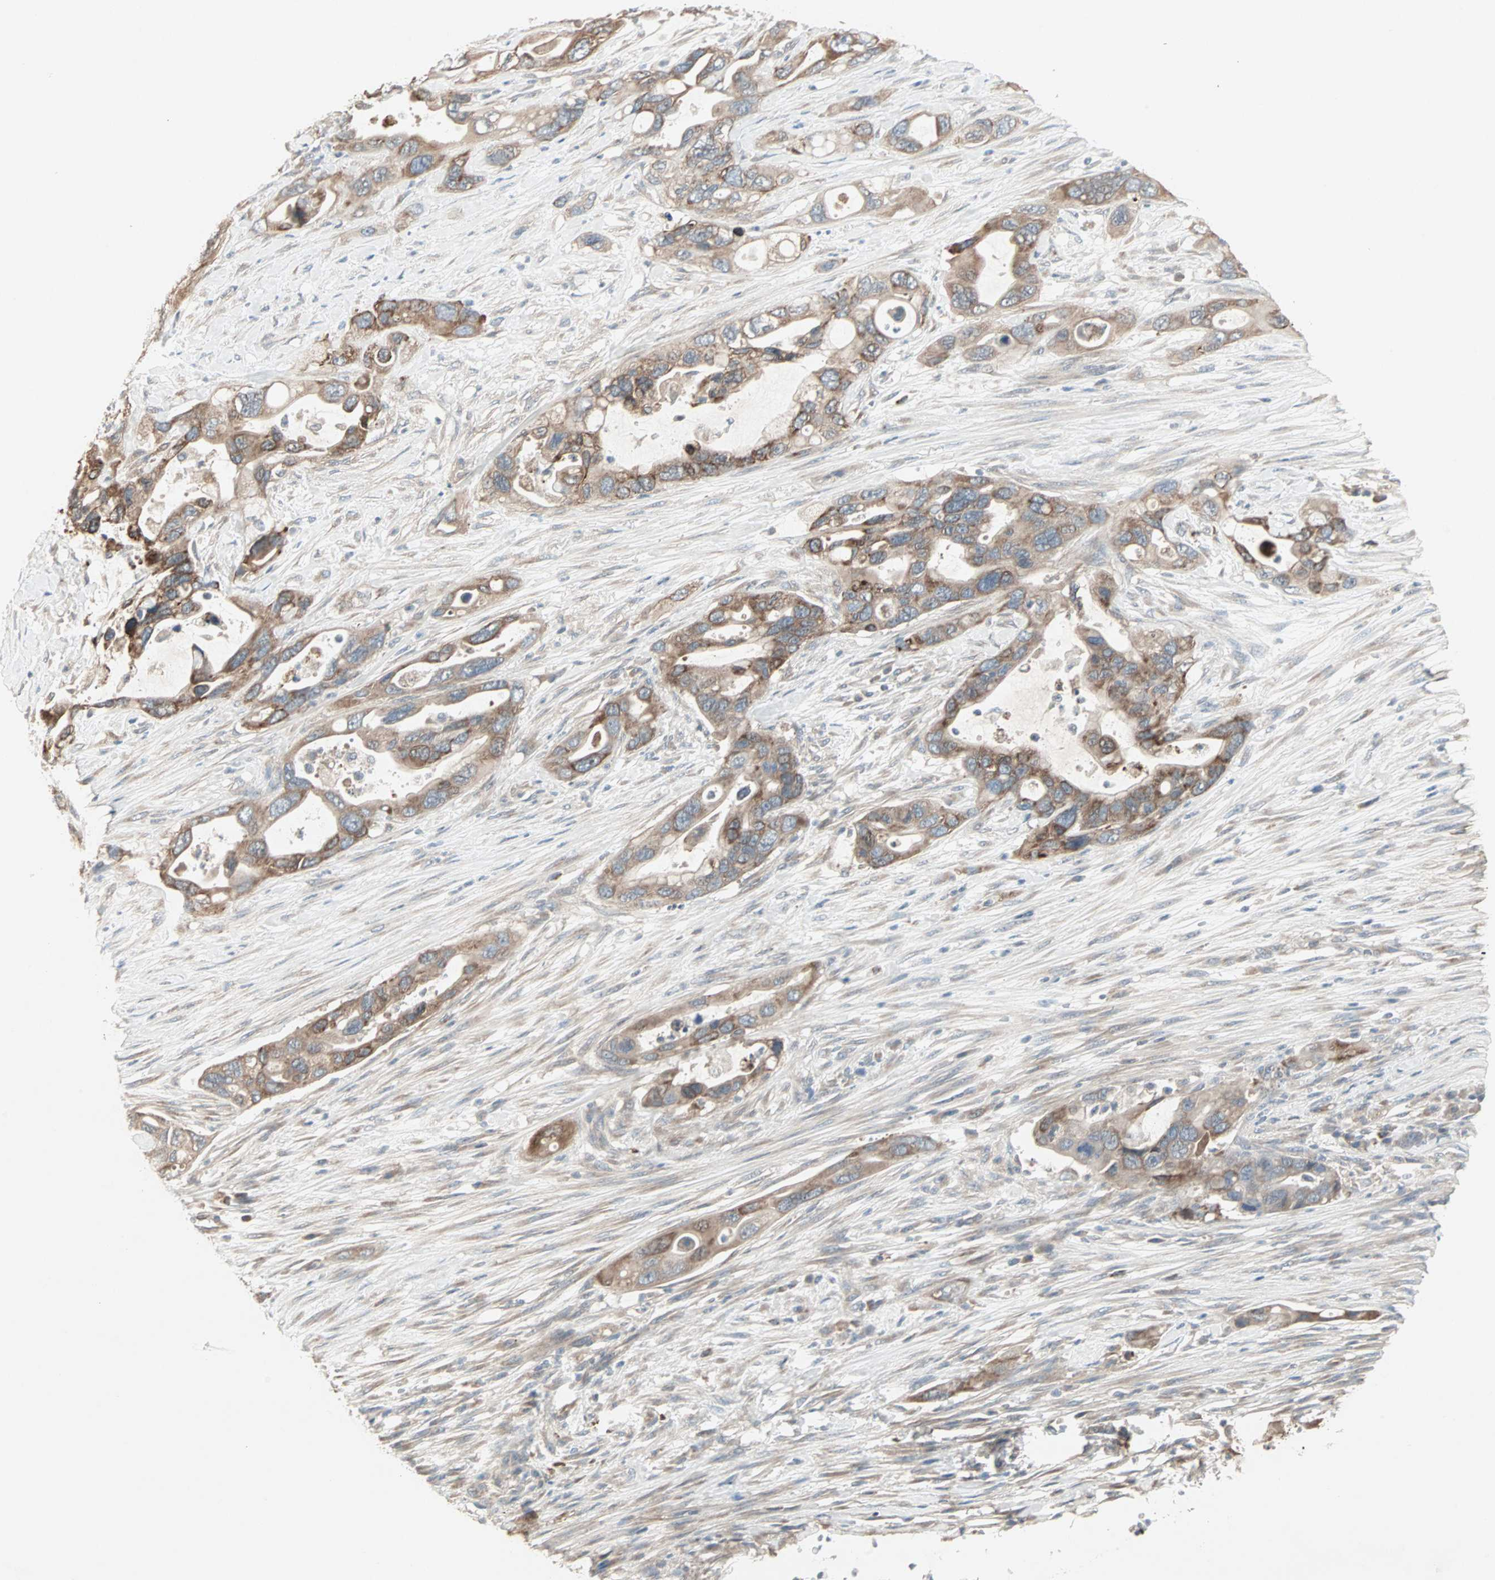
{"staining": {"intensity": "moderate", "quantity": "25%-75%", "location": "cytoplasmic/membranous"}, "tissue": "pancreatic cancer", "cell_type": "Tumor cells", "image_type": "cancer", "snomed": [{"axis": "morphology", "description": "Adenocarcinoma, NOS"}, {"axis": "topography", "description": "Pancreas"}], "caption": "IHC (DAB (3,3'-diaminobenzidine)) staining of pancreatic cancer displays moderate cytoplasmic/membranous protein staining in approximately 25%-75% of tumor cells.", "gene": "JMJD7-PLA2G4B", "patient": {"sex": "female", "age": 71}}